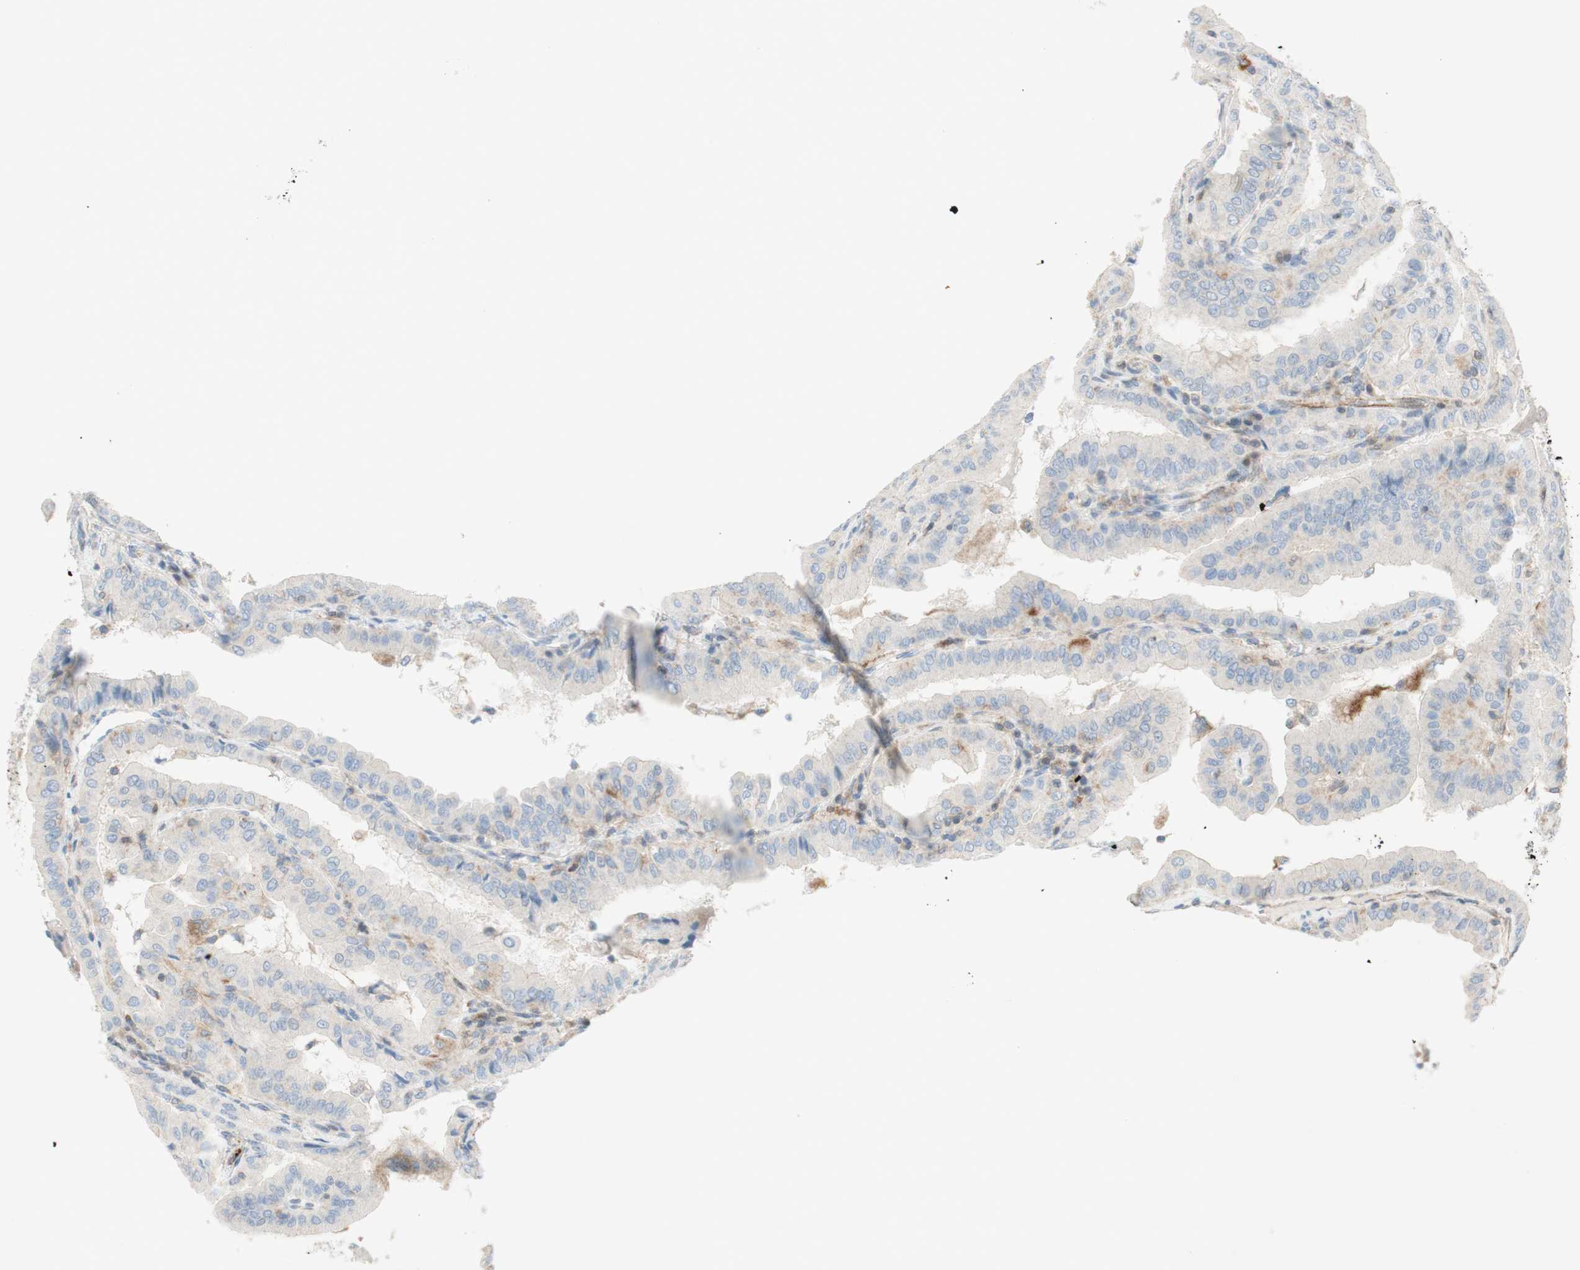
{"staining": {"intensity": "weak", "quantity": ">75%", "location": "cytoplasmic/membranous"}, "tissue": "thyroid cancer", "cell_type": "Tumor cells", "image_type": "cancer", "snomed": [{"axis": "morphology", "description": "Papillary adenocarcinoma, NOS"}, {"axis": "topography", "description": "Thyroid gland"}], "caption": "Human thyroid papillary adenocarcinoma stained with a protein marker reveals weak staining in tumor cells.", "gene": "POU2AF1", "patient": {"sex": "male", "age": 33}}